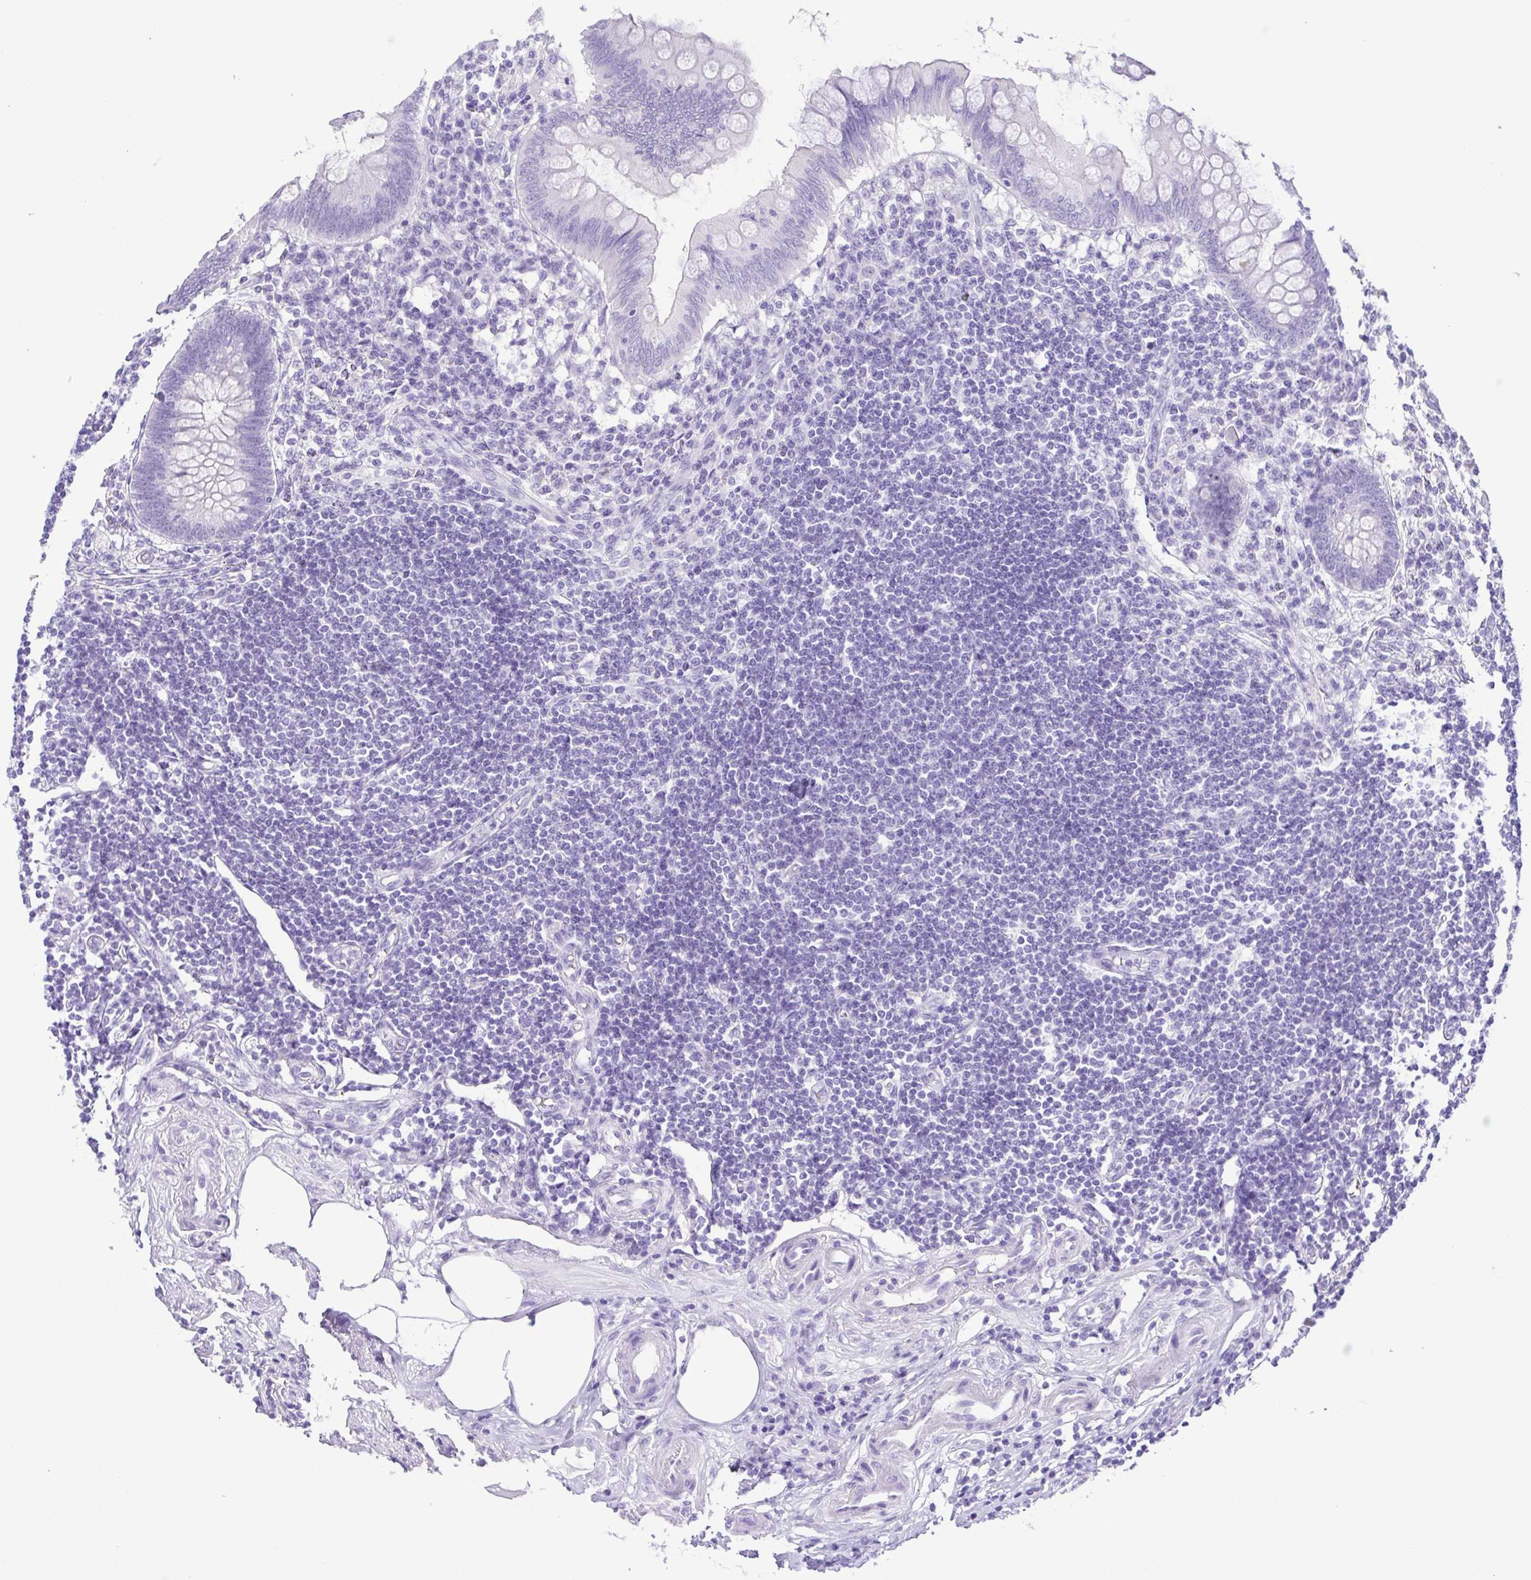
{"staining": {"intensity": "negative", "quantity": "none", "location": "none"}, "tissue": "appendix", "cell_type": "Glandular cells", "image_type": "normal", "snomed": [{"axis": "morphology", "description": "Normal tissue, NOS"}, {"axis": "topography", "description": "Appendix"}], "caption": "Immunohistochemical staining of unremarkable appendix displays no significant staining in glandular cells. The staining is performed using DAB brown chromogen with nuclei counter-stained in using hematoxylin.", "gene": "CASP14", "patient": {"sex": "female", "age": 57}}